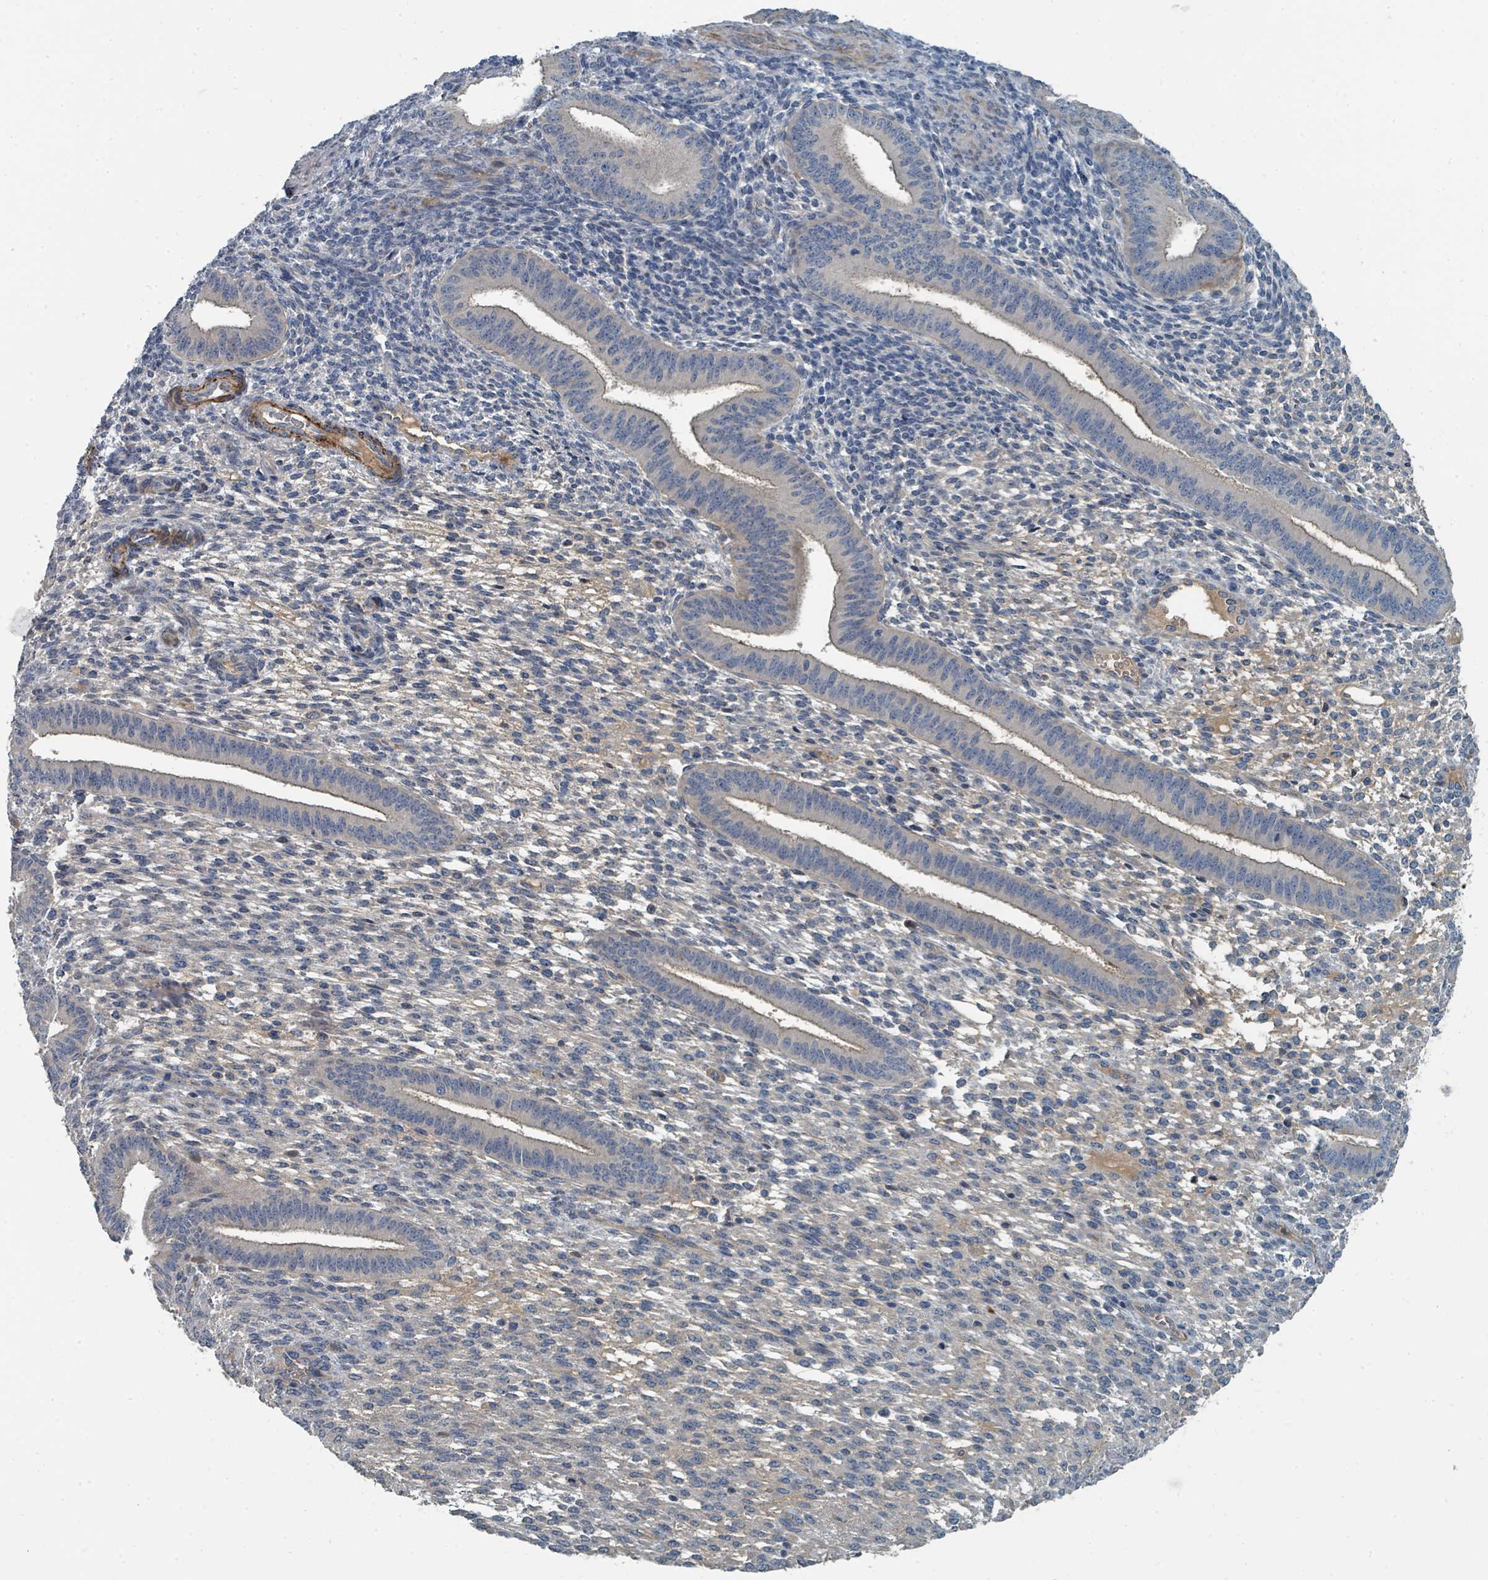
{"staining": {"intensity": "negative", "quantity": "none", "location": "none"}, "tissue": "endometrium", "cell_type": "Cells in endometrial stroma", "image_type": "normal", "snomed": [{"axis": "morphology", "description": "Normal tissue, NOS"}, {"axis": "topography", "description": "Endometrium"}], "caption": "DAB (3,3'-diaminobenzidine) immunohistochemical staining of benign endometrium reveals no significant expression in cells in endometrial stroma.", "gene": "SLC44A5", "patient": {"sex": "female", "age": 36}}